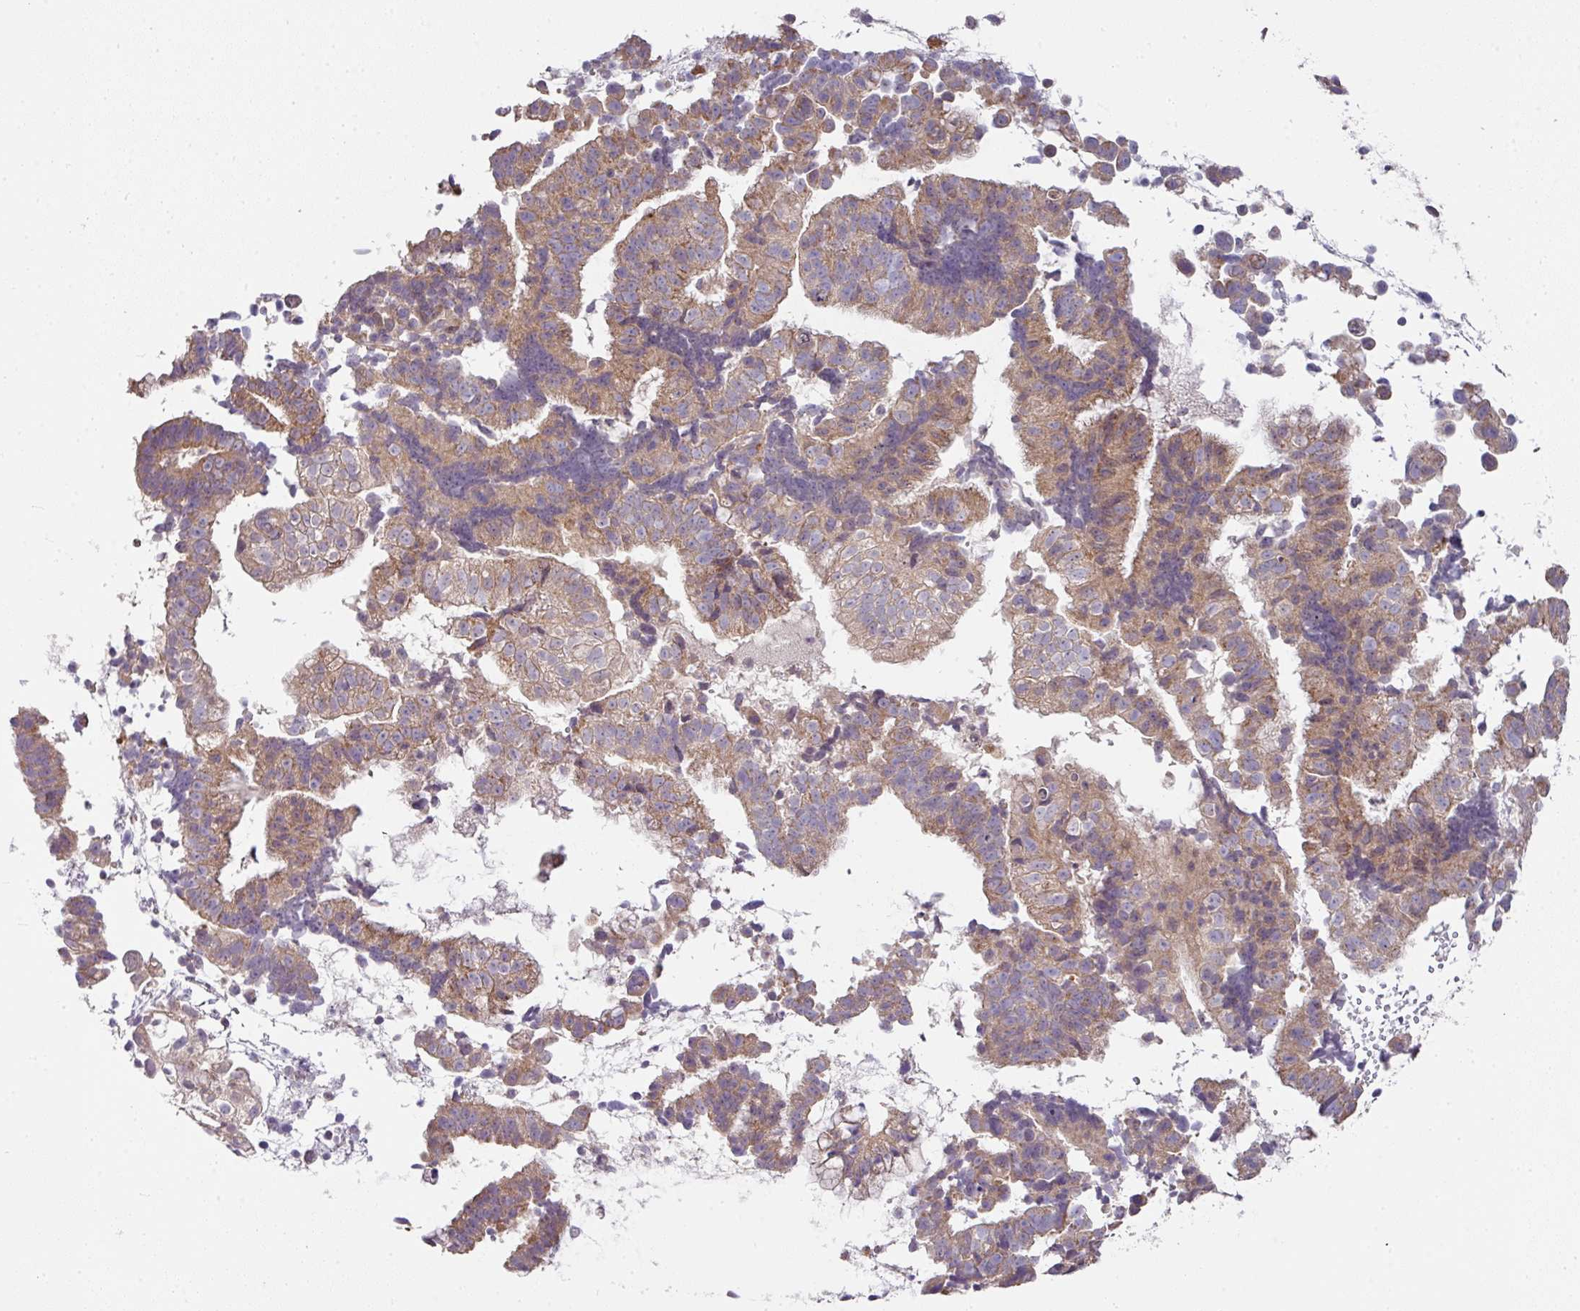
{"staining": {"intensity": "weak", "quantity": "25%-75%", "location": "cytoplasmic/membranous"}, "tissue": "endometrial cancer", "cell_type": "Tumor cells", "image_type": "cancer", "snomed": [{"axis": "morphology", "description": "Adenocarcinoma, NOS"}, {"axis": "topography", "description": "Endometrium"}], "caption": "Endometrial cancer stained with immunohistochemistry shows weak cytoplasmic/membranous expression in approximately 25%-75% of tumor cells.", "gene": "STK35", "patient": {"sex": "female", "age": 76}}